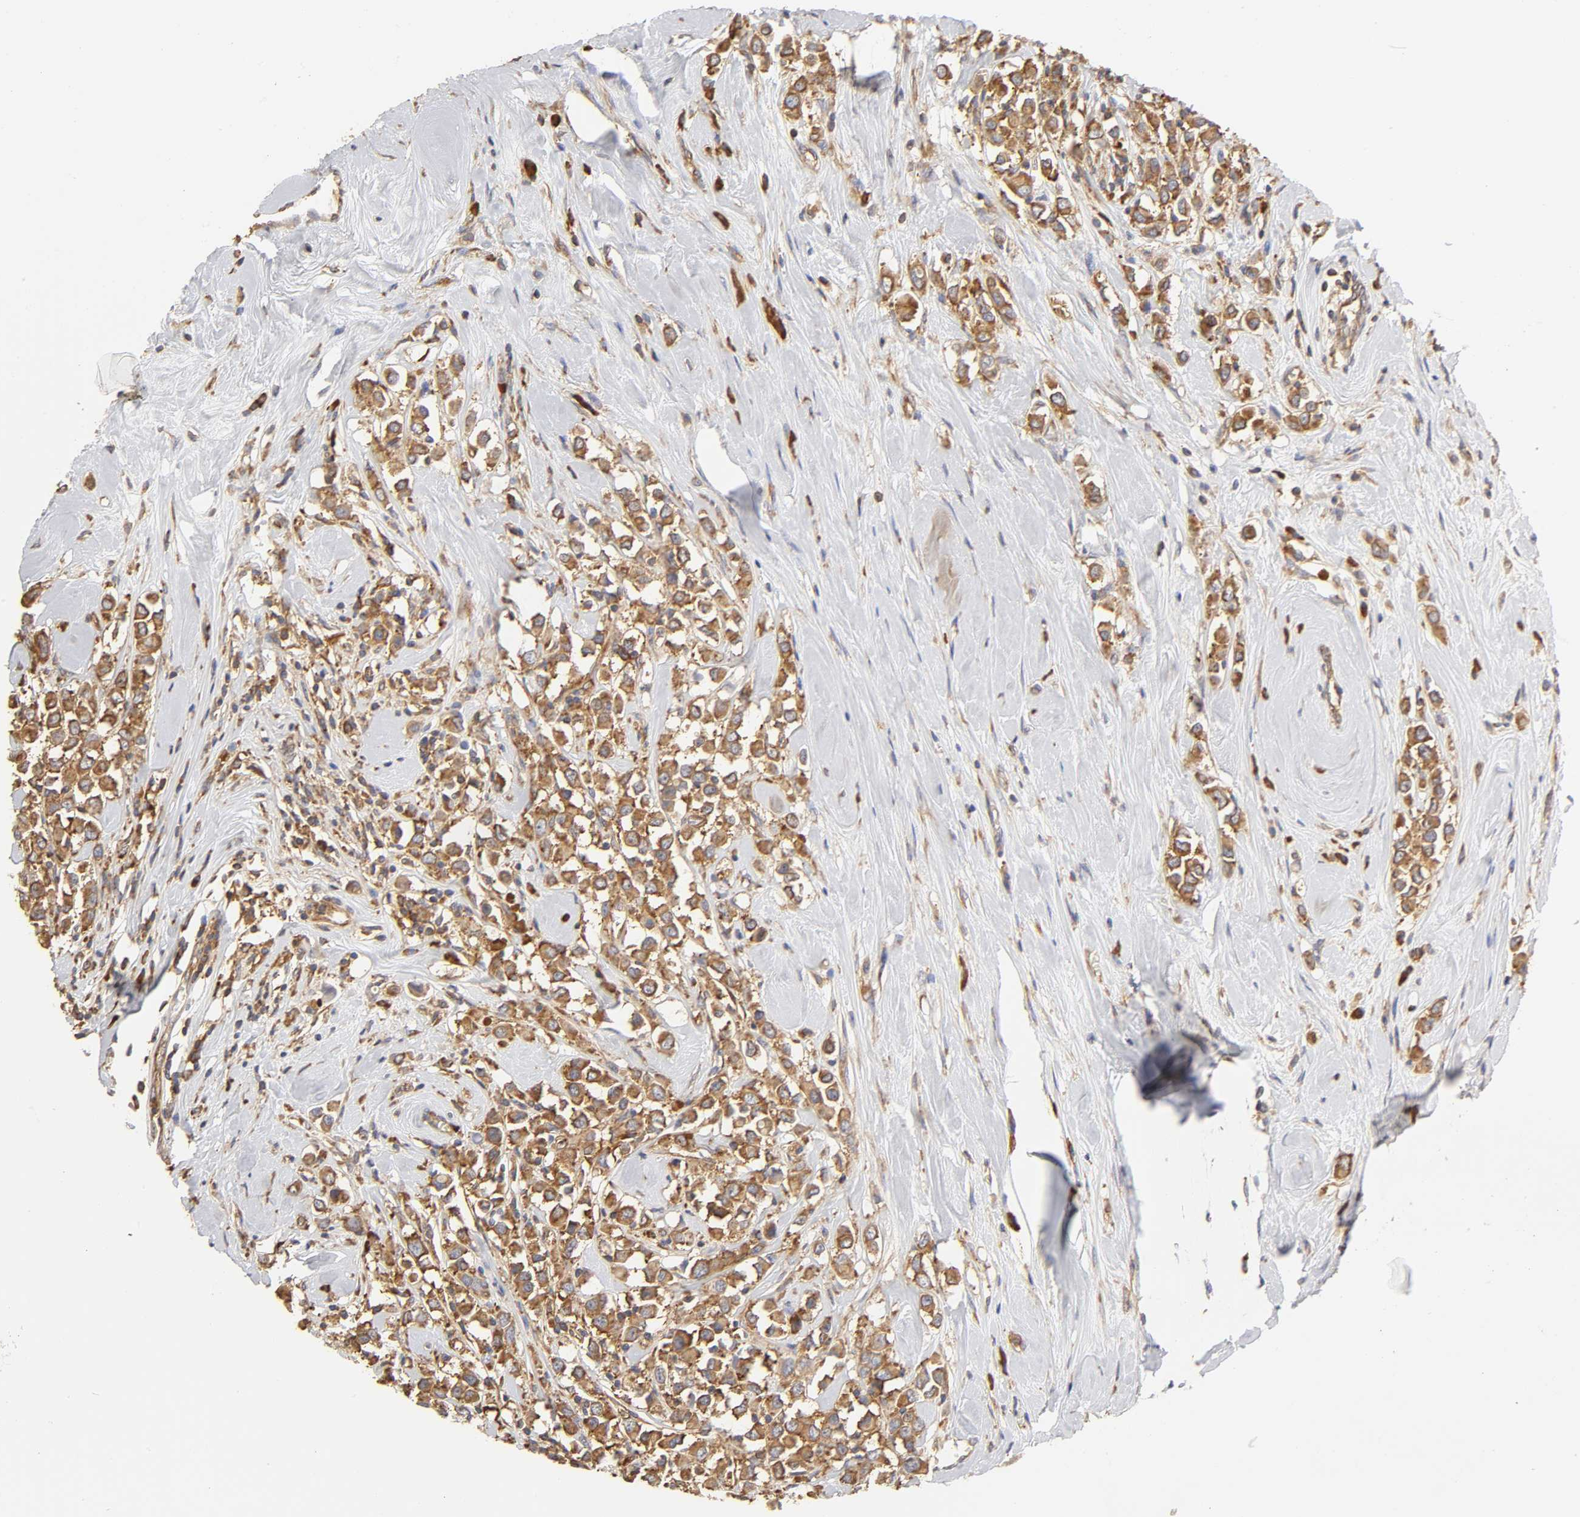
{"staining": {"intensity": "strong", "quantity": ">75%", "location": "cytoplasmic/membranous"}, "tissue": "breast cancer", "cell_type": "Tumor cells", "image_type": "cancer", "snomed": [{"axis": "morphology", "description": "Duct carcinoma"}, {"axis": "topography", "description": "Breast"}], "caption": "Immunohistochemical staining of breast cancer (intraductal carcinoma) shows strong cytoplasmic/membranous protein positivity in about >75% of tumor cells.", "gene": "RPL14", "patient": {"sex": "female", "age": 61}}